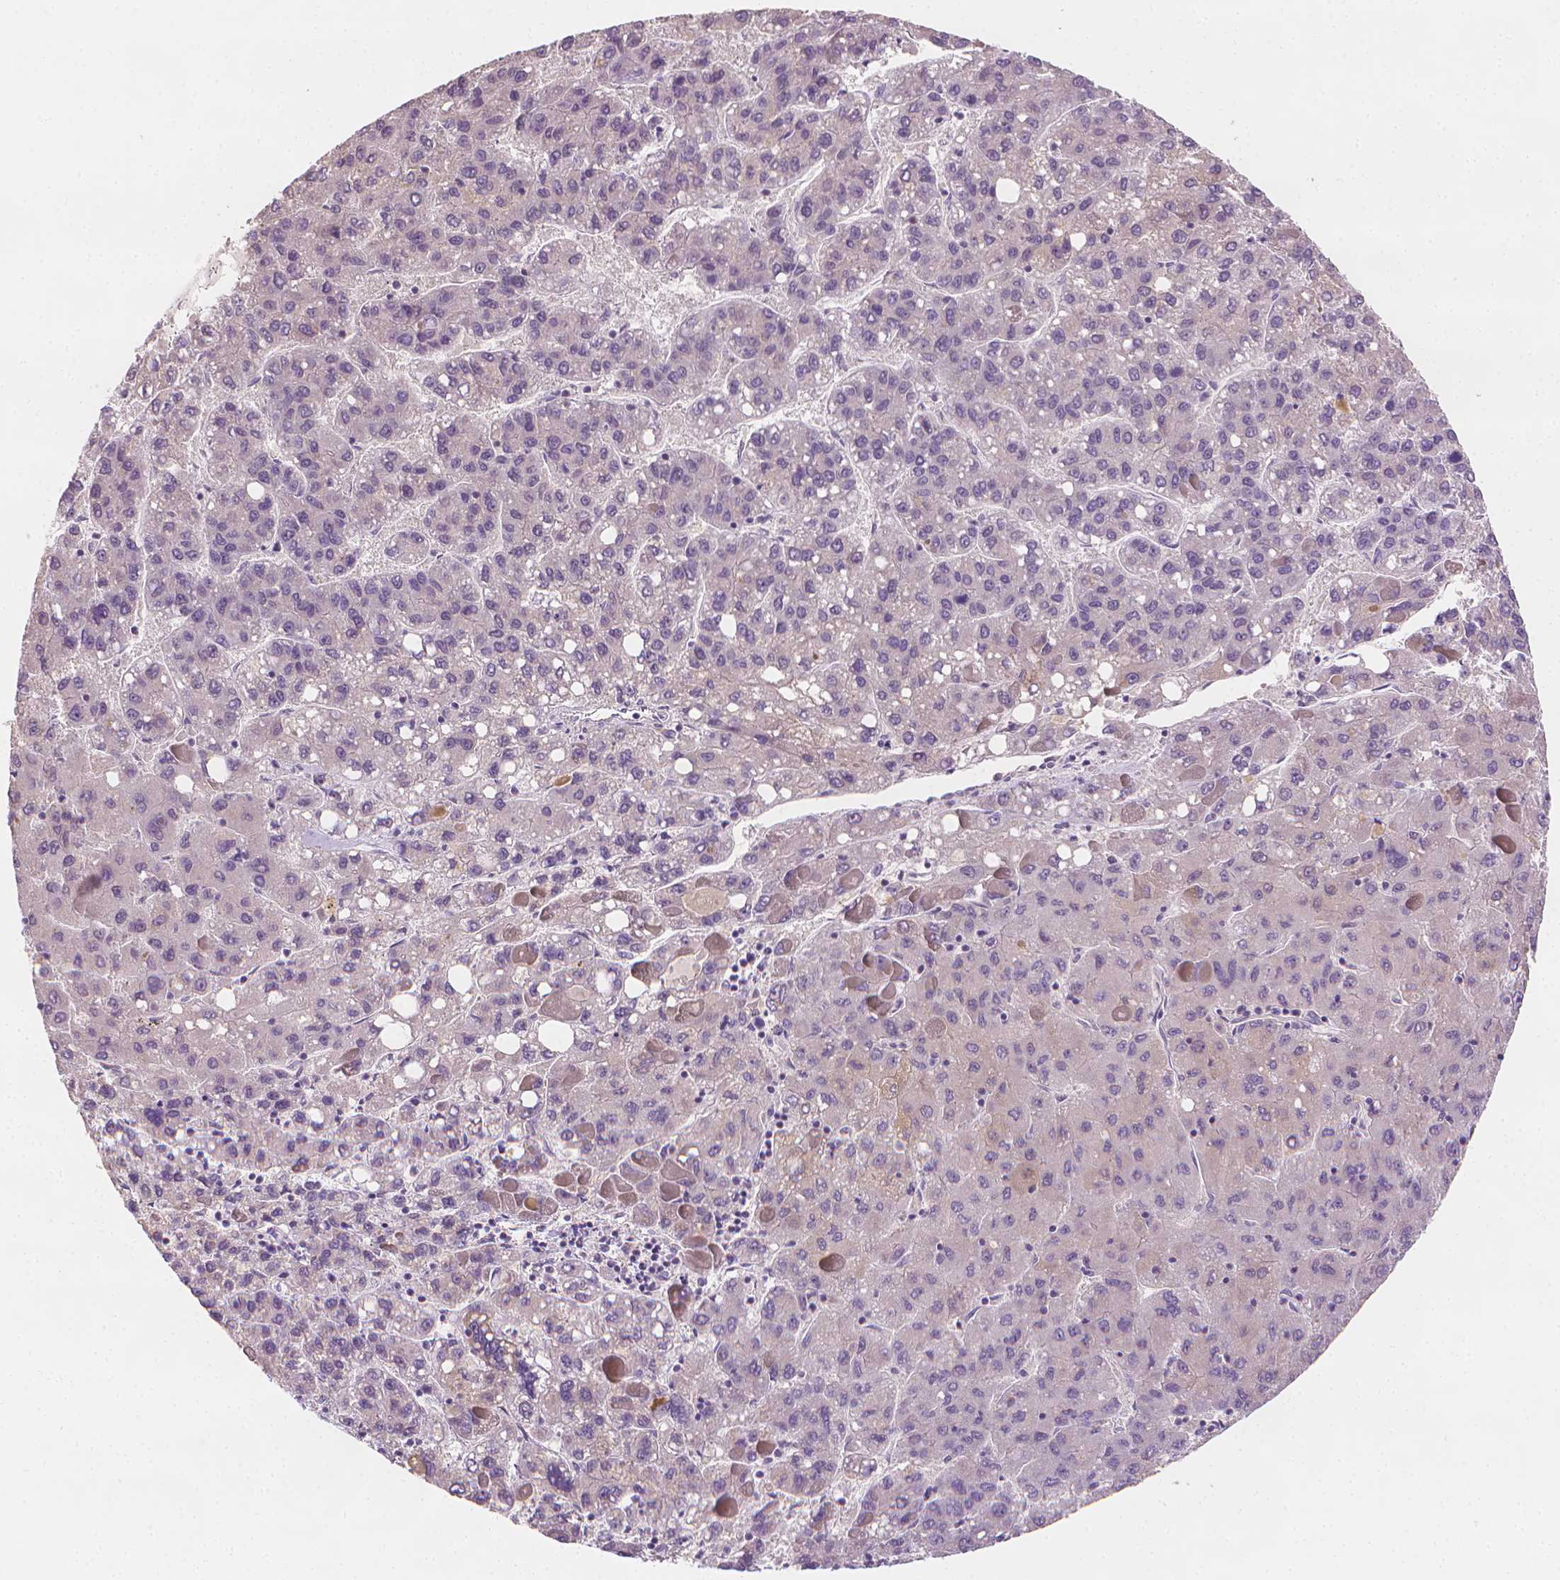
{"staining": {"intensity": "negative", "quantity": "none", "location": "none"}, "tissue": "liver cancer", "cell_type": "Tumor cells", "image_type": "cancer", "snomed": [{"axis": "morphology", "description": "Carcinoma, Hepatocellular, NOS"}, {"axis": "topography", "description": "Liver"}], "caption": "There is no significant staining in tumor cells of liver cancer.", "gene": "FASN", "patient": {"sex": "female", "age": 82}}